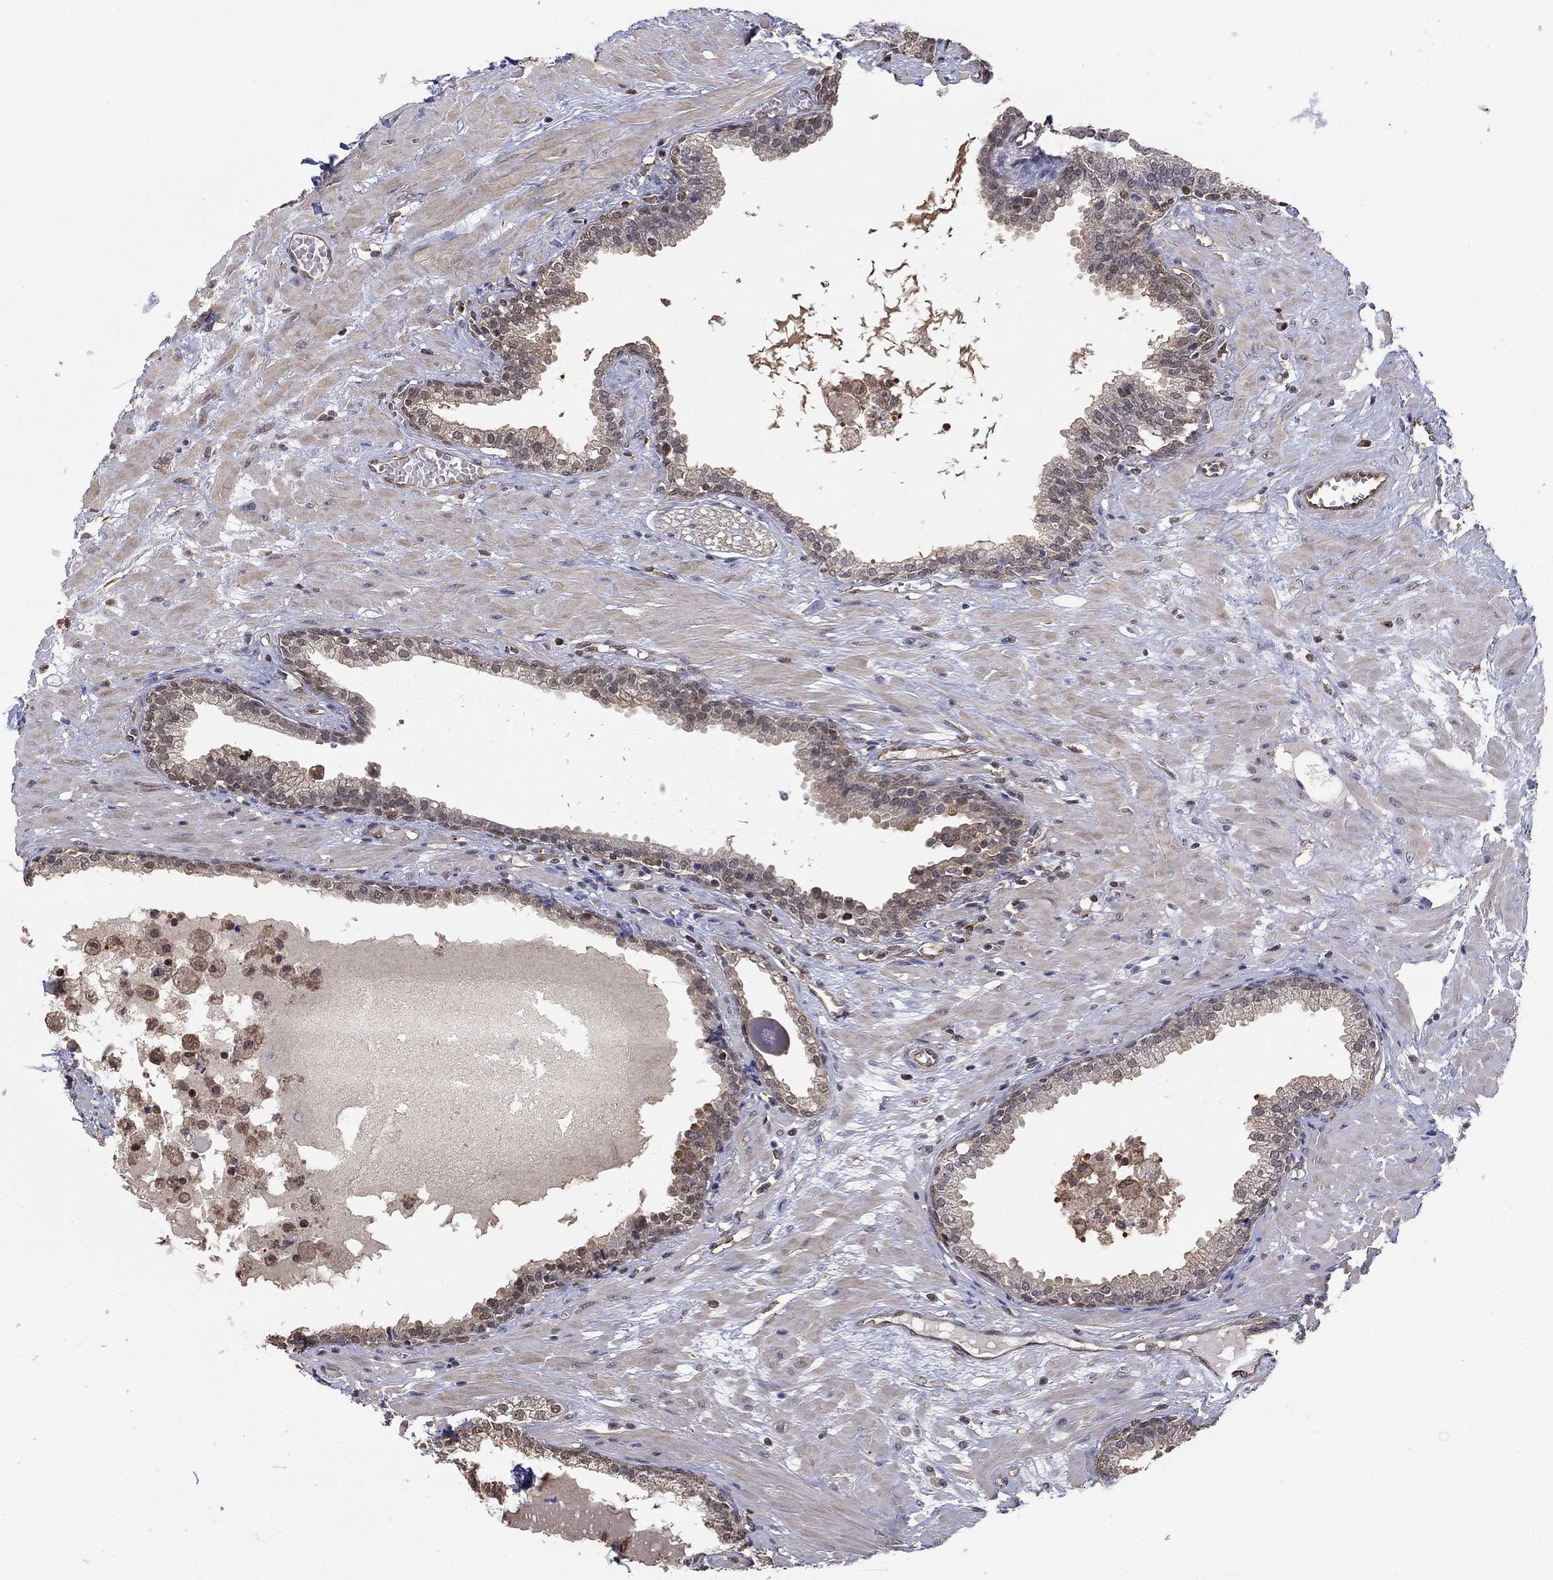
{"staining": {"intensity": "weak", "quantity": "<25%", "location": "cytoplasmic/membranous,nuclear"}, "tissue": "prostate", "cell_type": "Glandular cells", "image_type": "normal", "snomed": [{"axis": "morphology", "description": "Normal tissue, NOS"}, {"axis": "topography", "description": "Prostate"}], "caption": "Immunohistochemistry (IHC) histopathology image of normal prostate stained for a protein (brown), which displays no staining in glandular cells. (DAB immunohistochemistry (IHC) with hematoxylin counter stain).", "gene": "RNF114", "patient": {"sex": "male", "age": 64}}